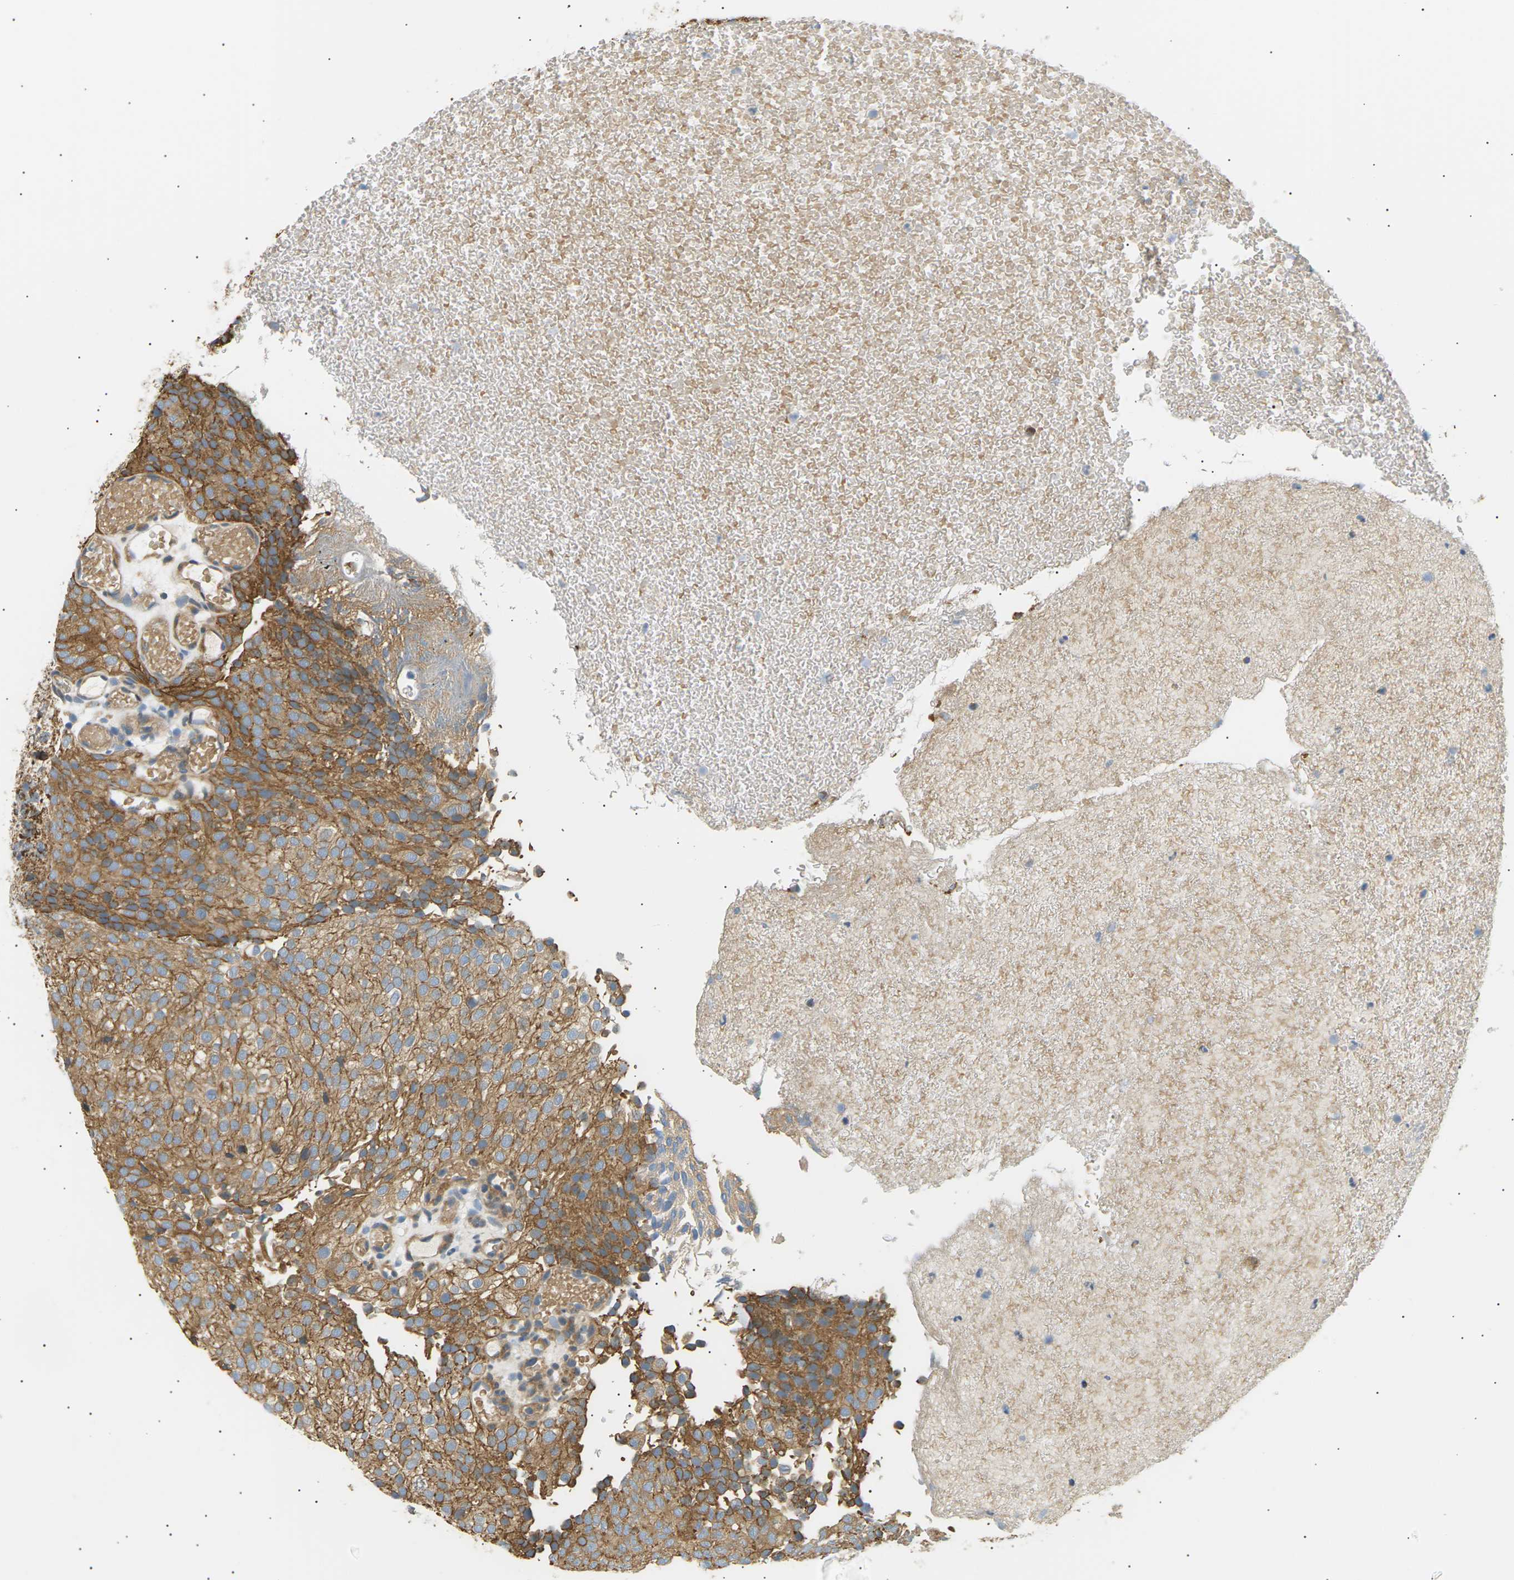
{"staining": {"intensity": "moderate", "quantity": ">75%", "location": "cytoplasmic/membranous"}, "tissue": "urothelial cancer", "cell_type": "Tumor cells", "image_type": "cancer", "snomed": [{"axis": "morphology", "description": "Urothelial carcinoma, Low grade"}, {"axis": "topography", "description": "Urinary bladder"}], "caption": "High-magnification brightfield microscopy of urothelial carcinoma (low-grade) stained with DAB (3,3'-diaminobenzidine) (brown) and counterstained with hematoxylin (blue). tumor cells exhibit moderate cytoplasmic/membranous expression is present in about>75% of cells.", "gene": "TBC1D8", "patient": {"sex": "male", "age": 78}}